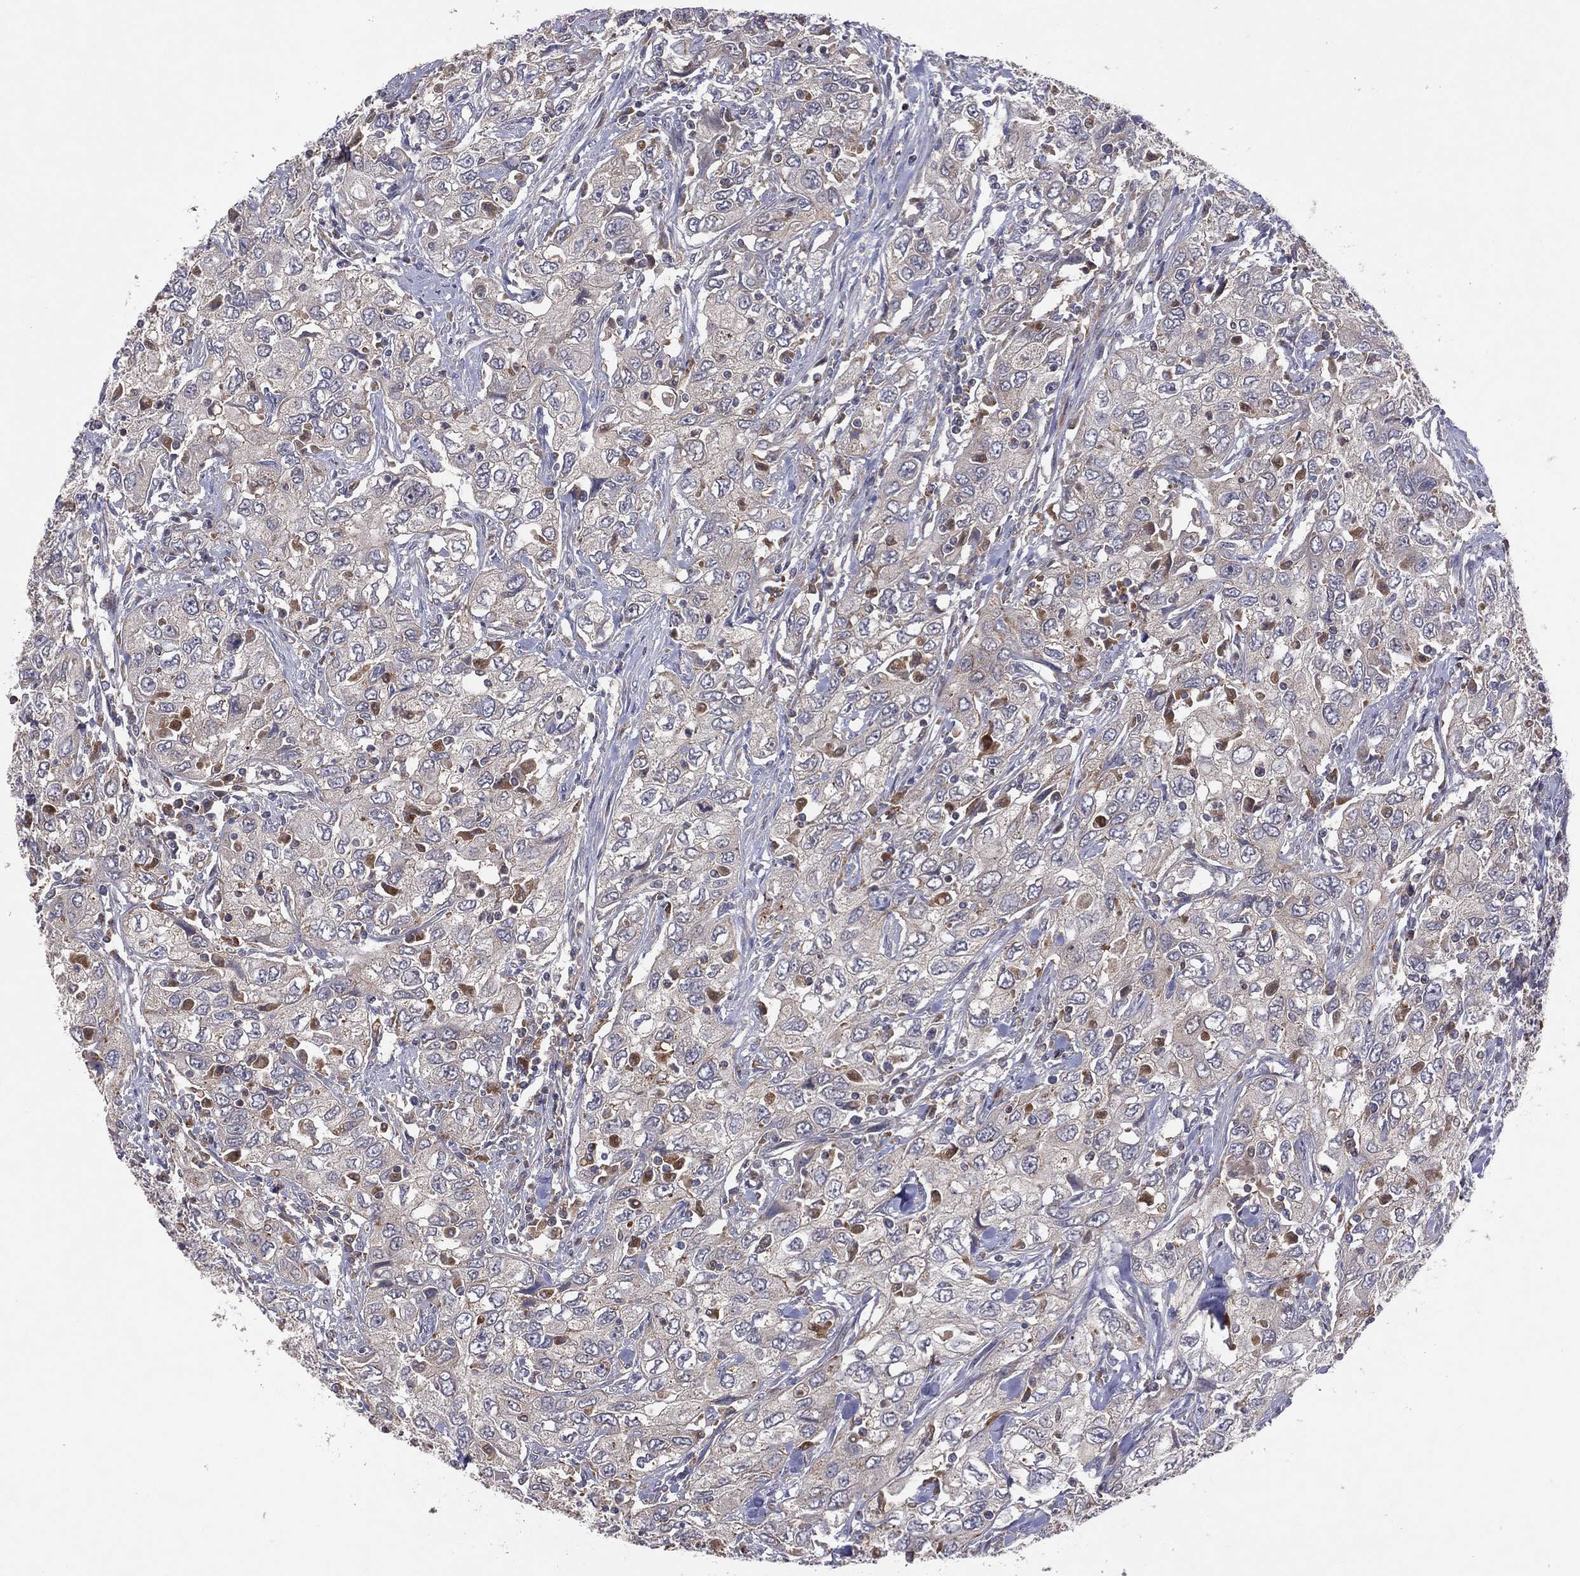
{"staining": {"intensity": "weak", "quantity": "<25%", "location": "cytoplasmic/membranous"}, "tissue": "urothelial cancer", "cell_type": "Tumor cells", "image_type": "cancer", "snomed": [{"axis": "morphology", "description": "Urothelial carcinoma, High grade"}, {"axis": "topography", "description": "Urinary bladder"}], "caption": "A photomicrograph of human urothelial carcinoma (high-grade) is negative for staining in tumor cells.", "gene": "STARD3", "patient": {"sex": "male", "age": 76}}